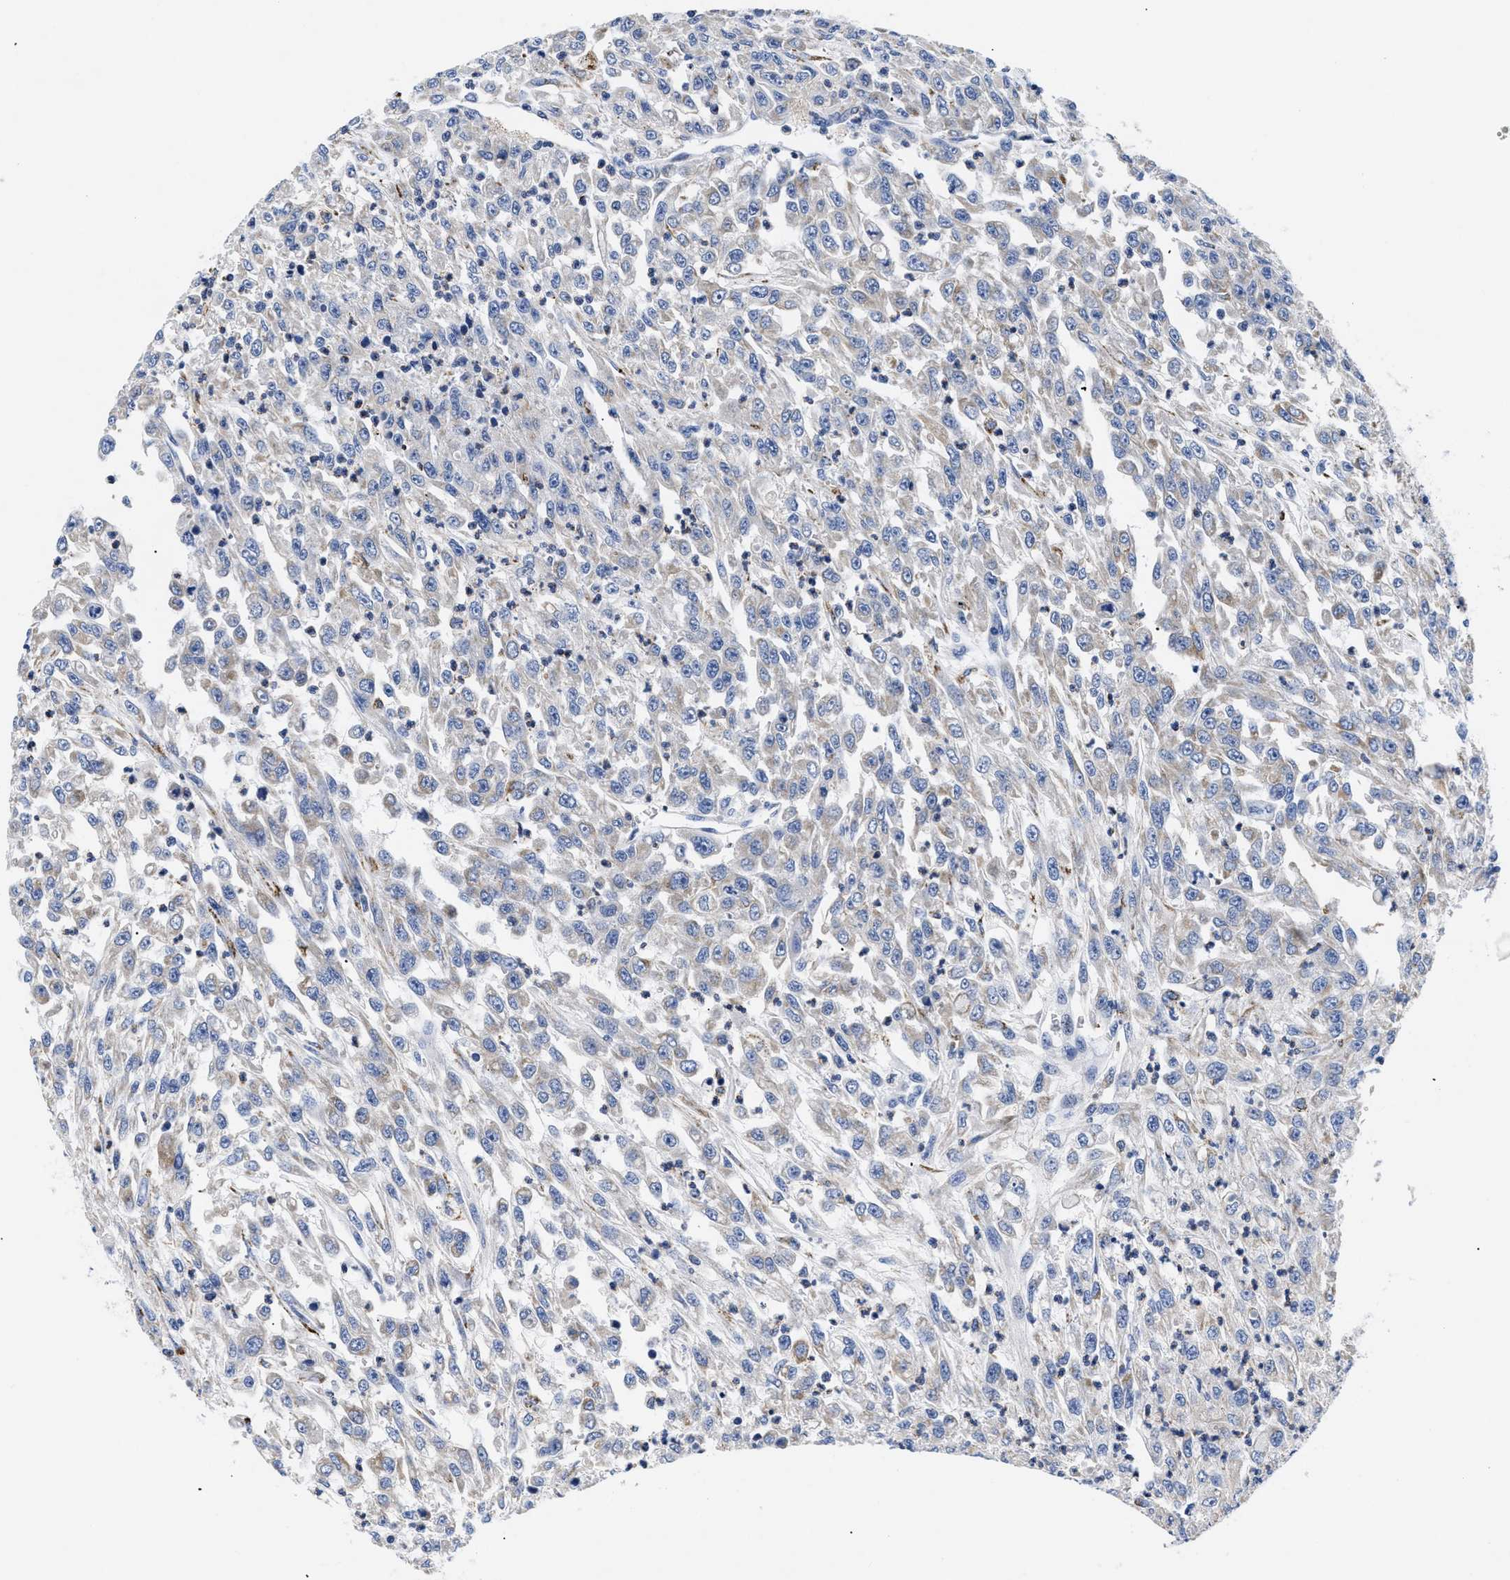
{"staining": {"intensity": "weak", "quantity": "25%-75%", "location": "cytoplasmic/membranous"}, "tissue": "urothelial cancer", "cell_type": "Tumor cells", "image_type": "cancer", "snomed": [{"axis": "morphology", "description": "Urothelial carcinoma, High grade"}, {"axis": "topography", "description": "Urinary bladder"}], "caption": "Brown immunohistochemical staining in human urothelial cancer exhibits weak cytoplasmic/membranous expression in approximately 25%-75% of tumor cells.", "gene": "GPR149", "patient": {"sex": "male", "age": 46}}